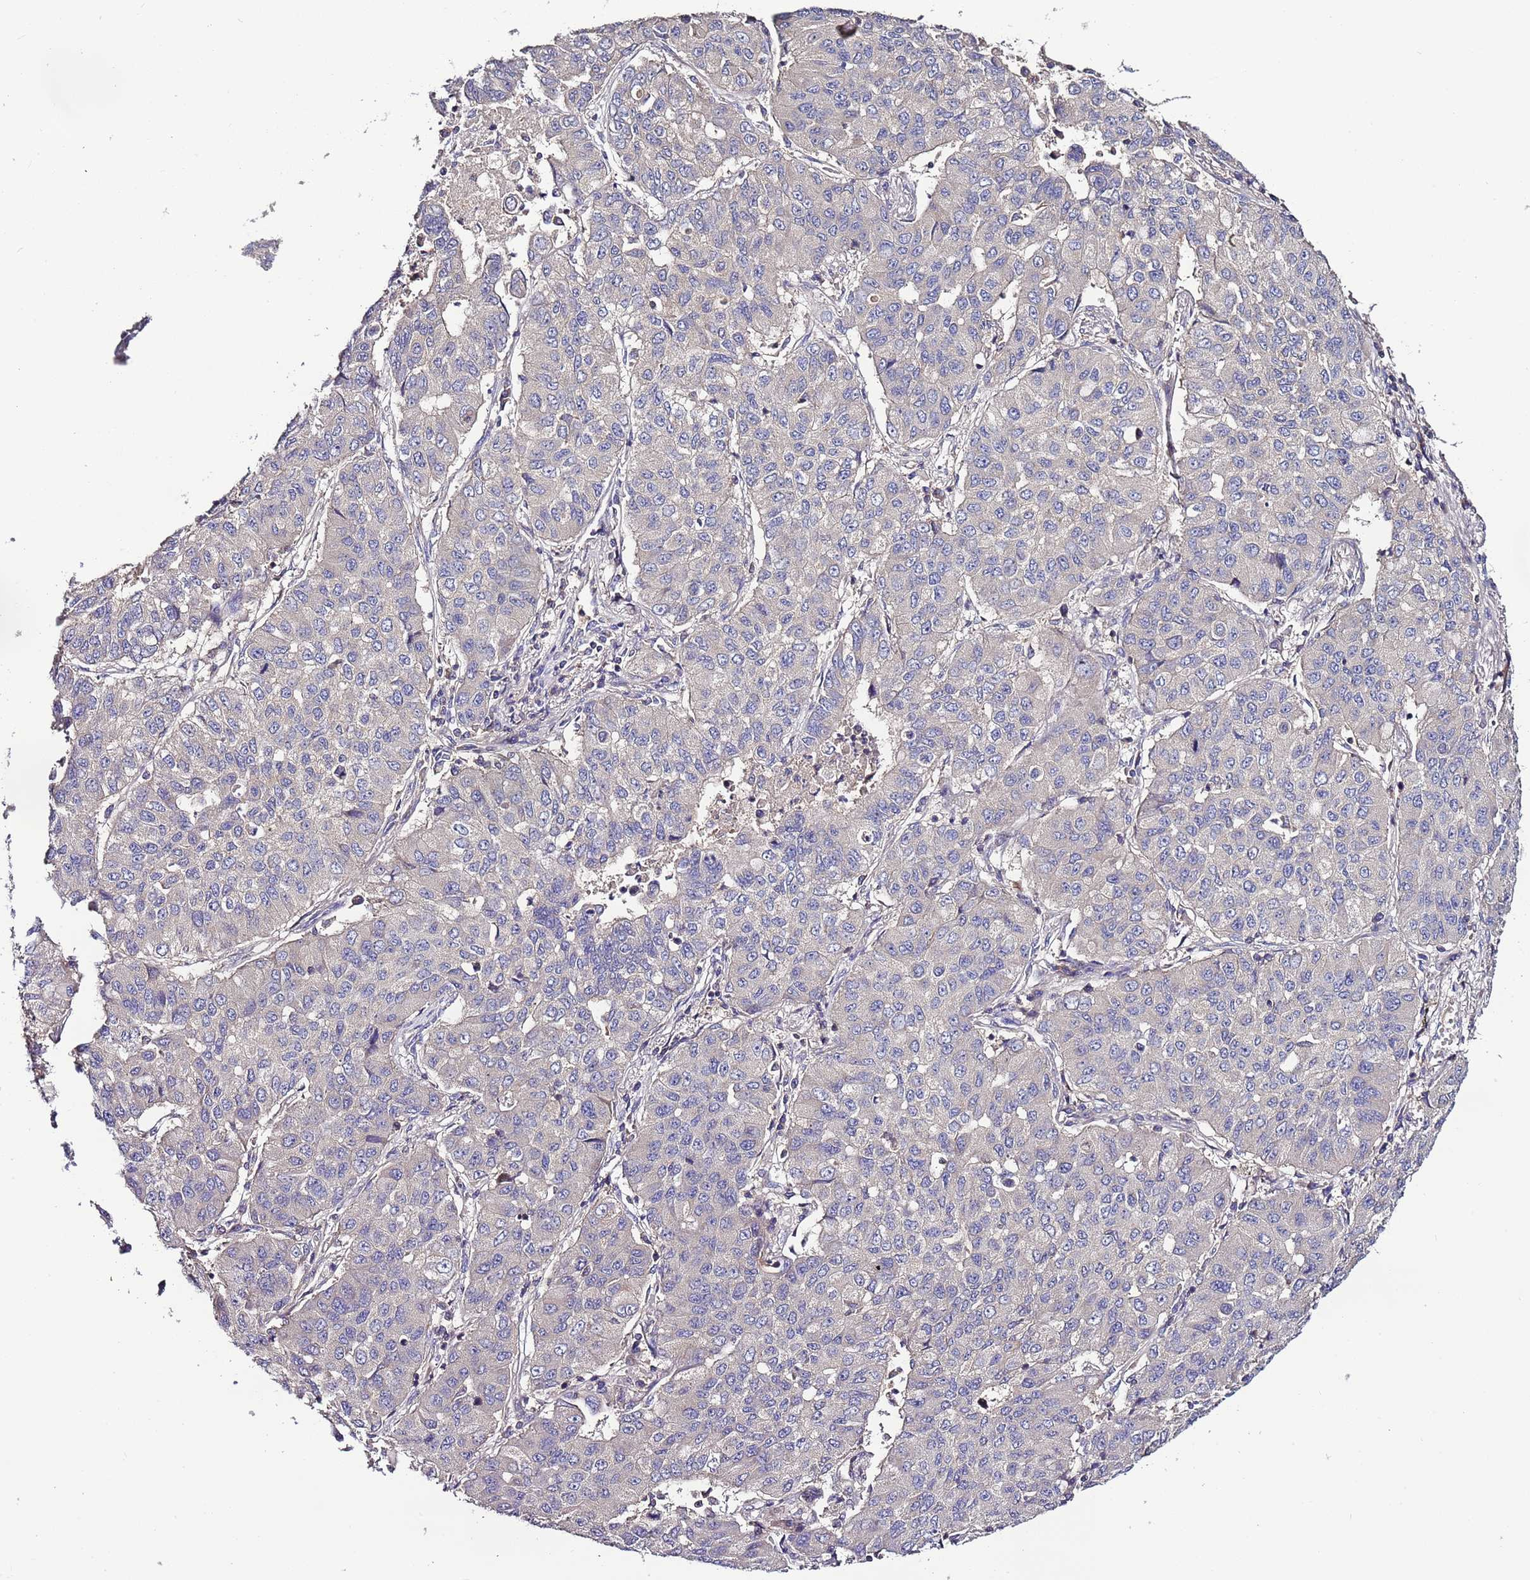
{"staining": {"intensity": "negative", "quantity": "none", "location": "none"}, "tissue": "lung cancer", "cell_type": "Tumor cells", "image_type": "cancer", "snomed": [{"axis": "morphology", "description": "Squamous cell carcinoma, NOS"}, {"axis": "topography", "description": "Lung"}], "caption": "This is a micrograph of immunohistochemistry staining of lung cancer (squamous cell carcinoma), which shows no positivity in tumor cells.", "gene": "IGIP", "patient": {"sex": "male", "age": 74}}